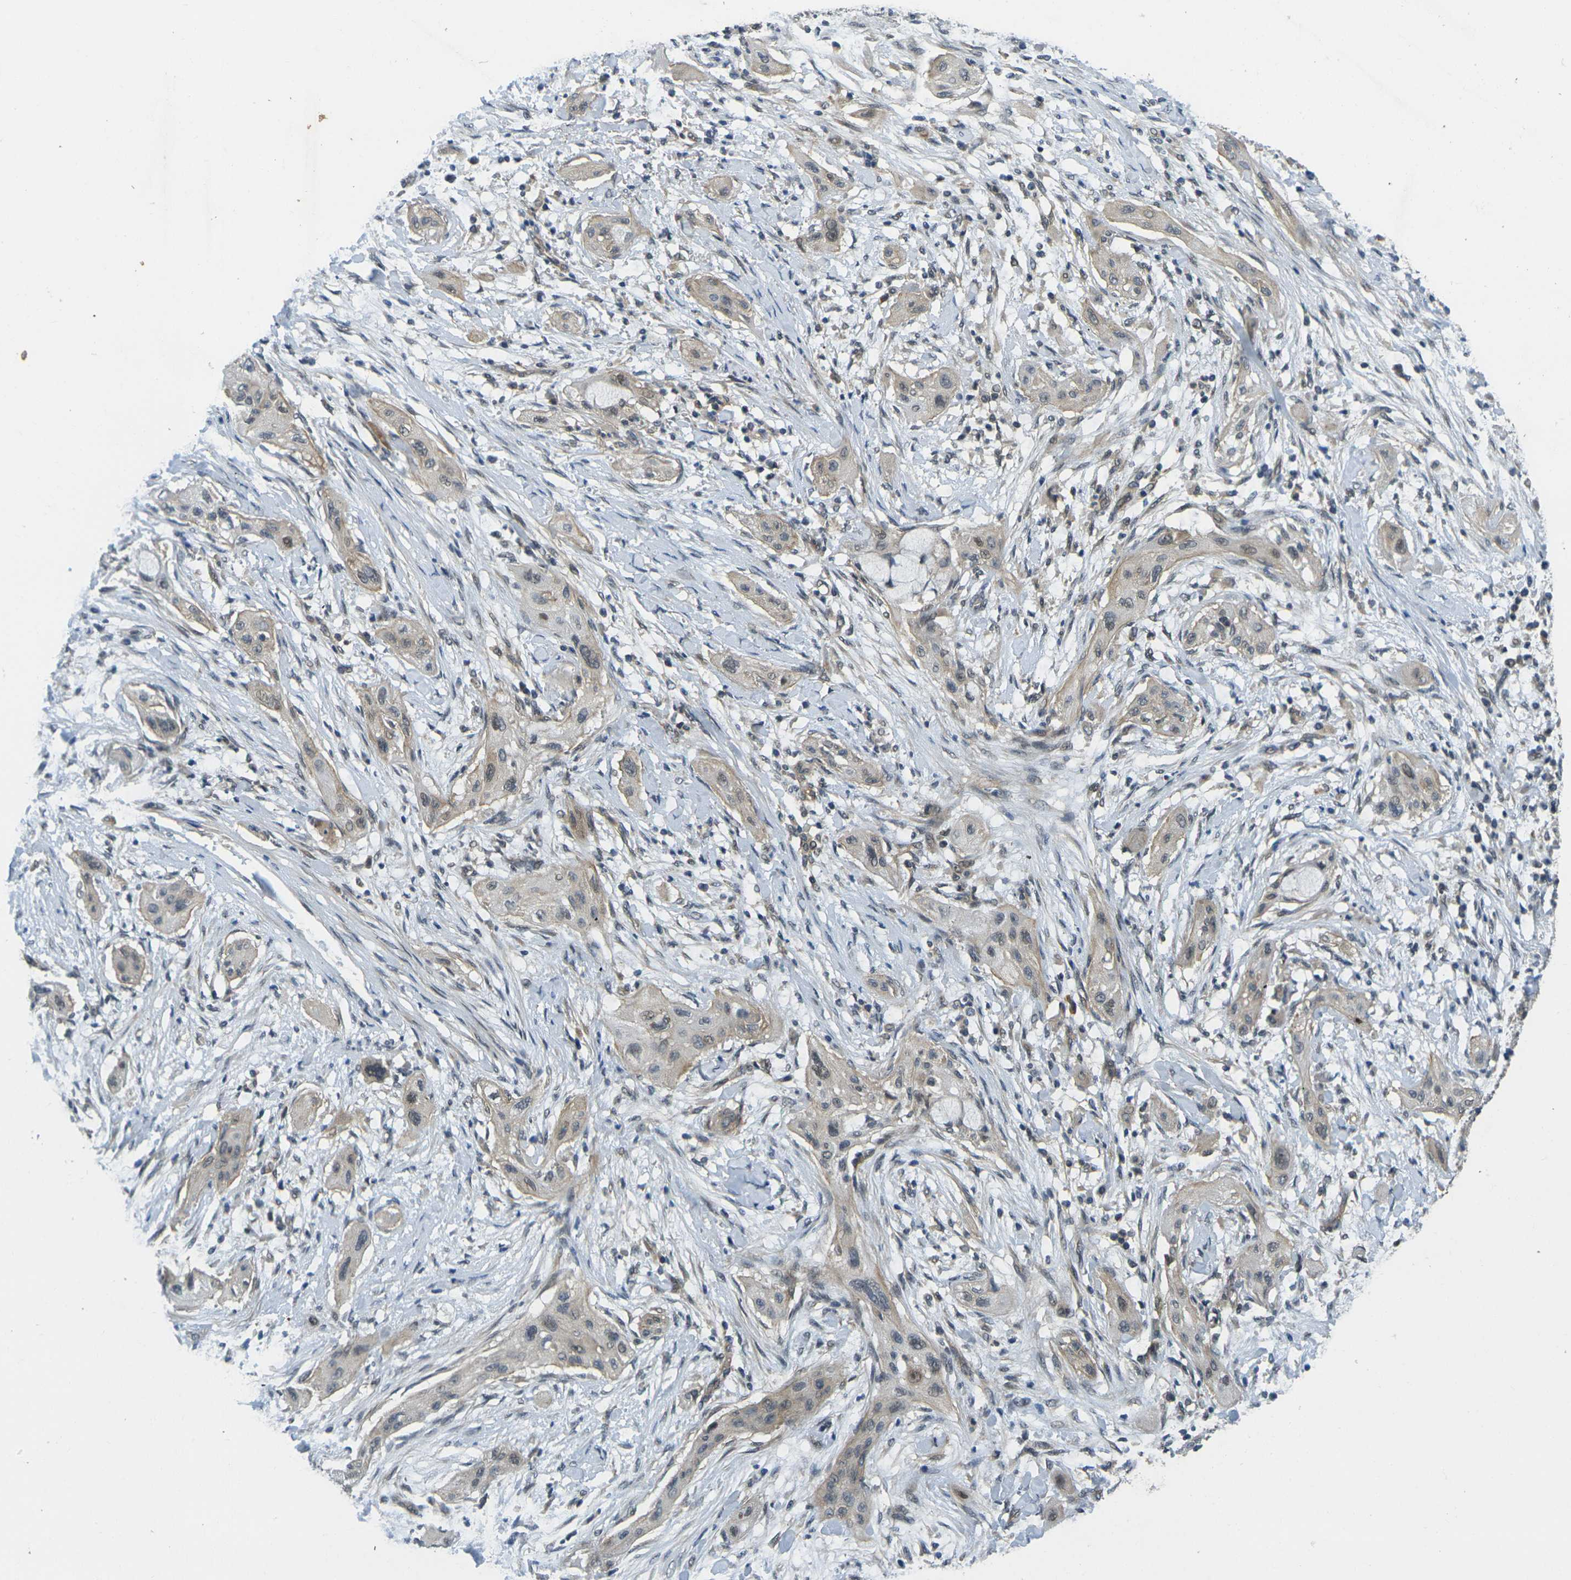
{"staining": {"intensity": "weak", "quantity": ">75%", "location": "cytoplasmic/membranous"}, "tissue": "lung cancer", "cell_type": "Tumor cells", "image_type": "cancer", "snomed": [{"axis": "morphology", "description": "Squamous cell carcinoma, NOS"}, {"axis": "topography", "description": "Lung"}], "caption": "Tumor cells demonstrate weak cytoplasmic/membranous expression in approximately >75% of cells in lung cancer (squamous cell carcinoma). The staining was performed using DAB (3,3'-diaminobenzidine) to visualize the protein expression in brown, while the nuclei were stained in blue with hematoxylin (Magnification: 20x).", "gene": "KCTD10", "patient": {"sex": "female", "age": 47}}